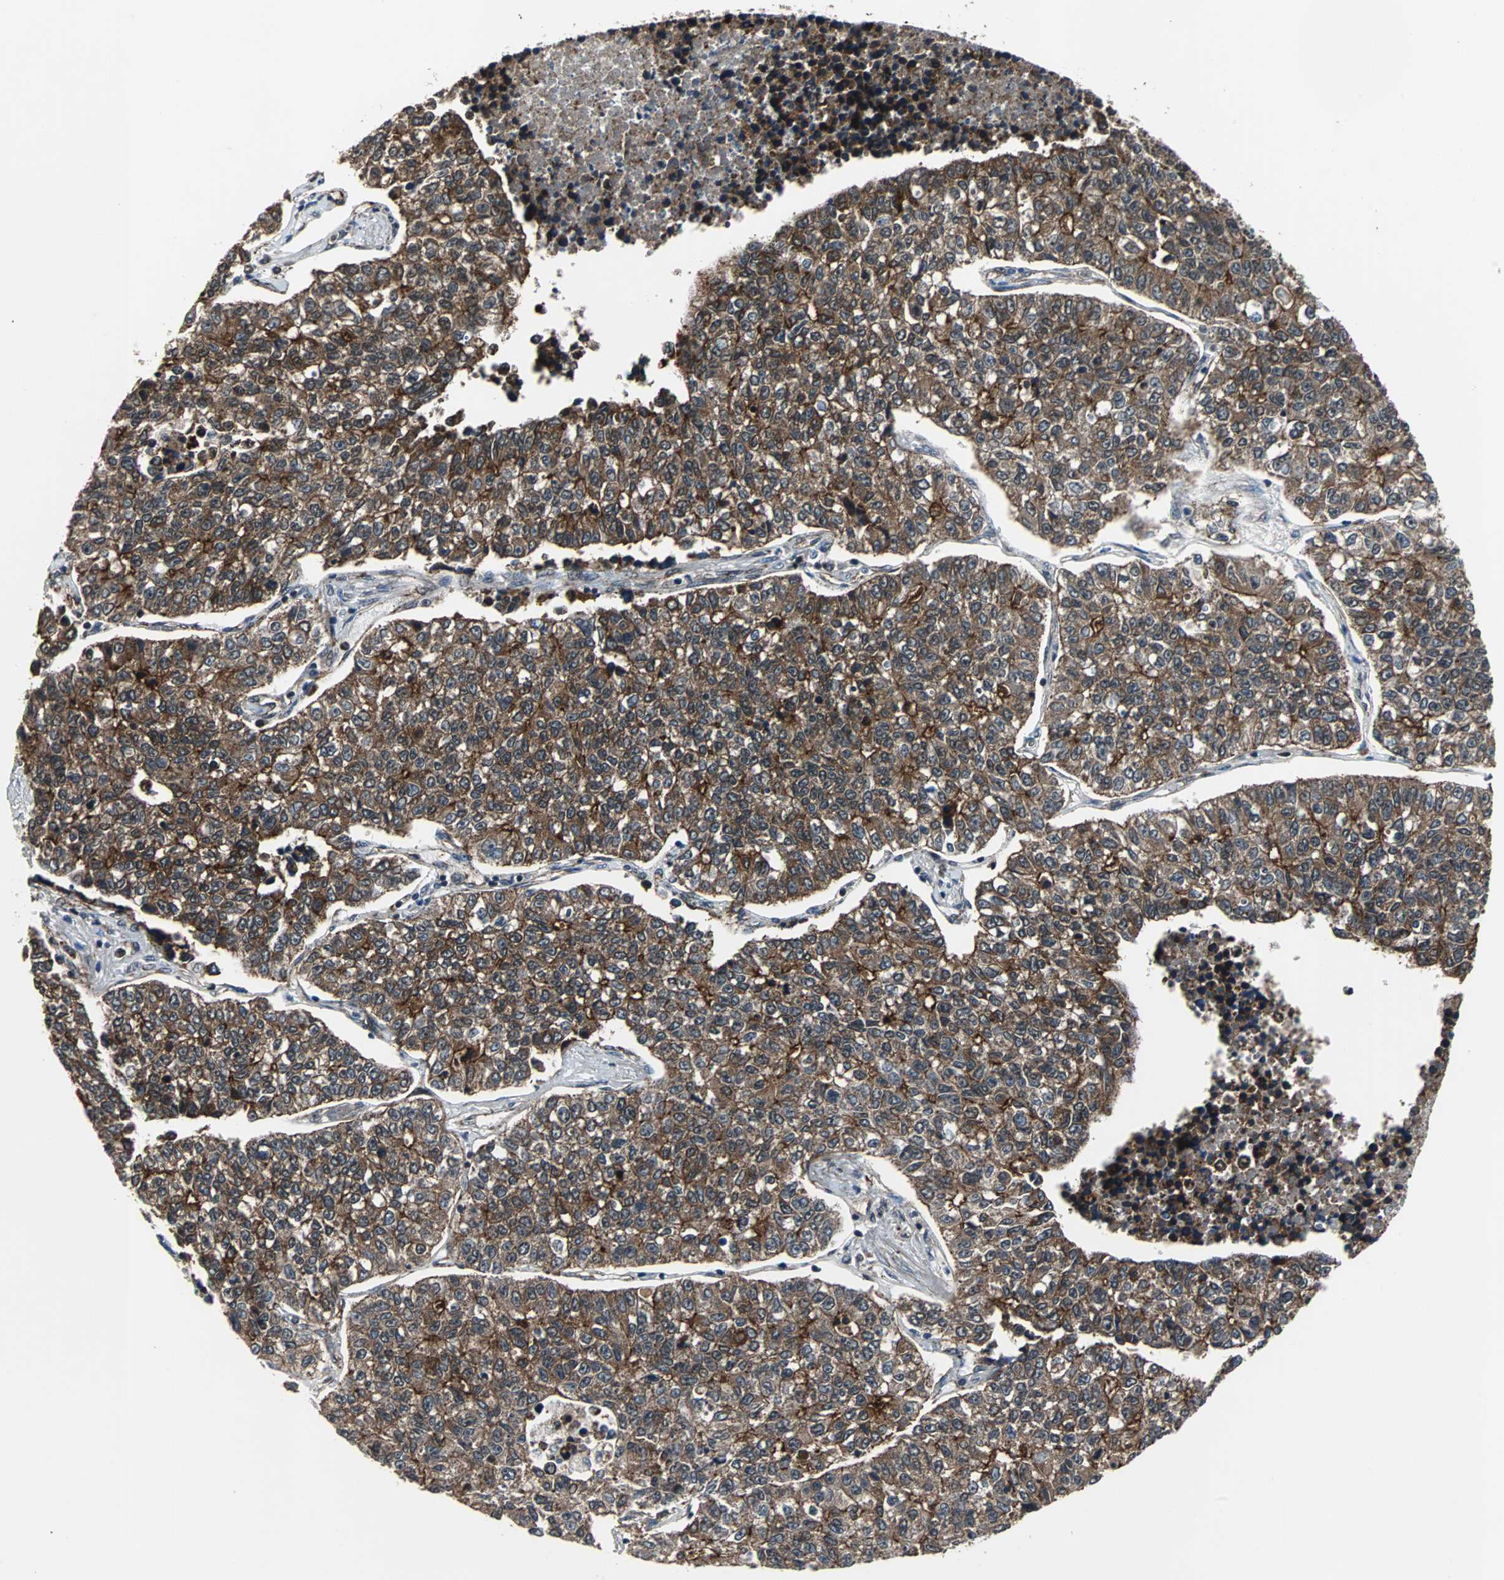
{"staining": {"intensity": "moderate", "quantity": ">75%", "location": "cytoplasmic/membranous"}, "tissue": "lung cancer", "cell_type": "Tumor cells", "image_type": "cancer", "snomed": [{"axis": "morphology", "description": "Adenocarcinoma, NOS"}, {"axis": "topography", "description": "Lung"}], "caption": "Lung adenocarcinoma tissue demonstrates moderate cytoplasmic/membranous positivity in about >75% of tumor cells The staining was performed using DAB to visualize the protein expression in brown, while the nuclei were stained in blue with hematoxylin (Magnification: 20x).", "gene": "LSR", "patient": {"sex": "male", "age": 49}}